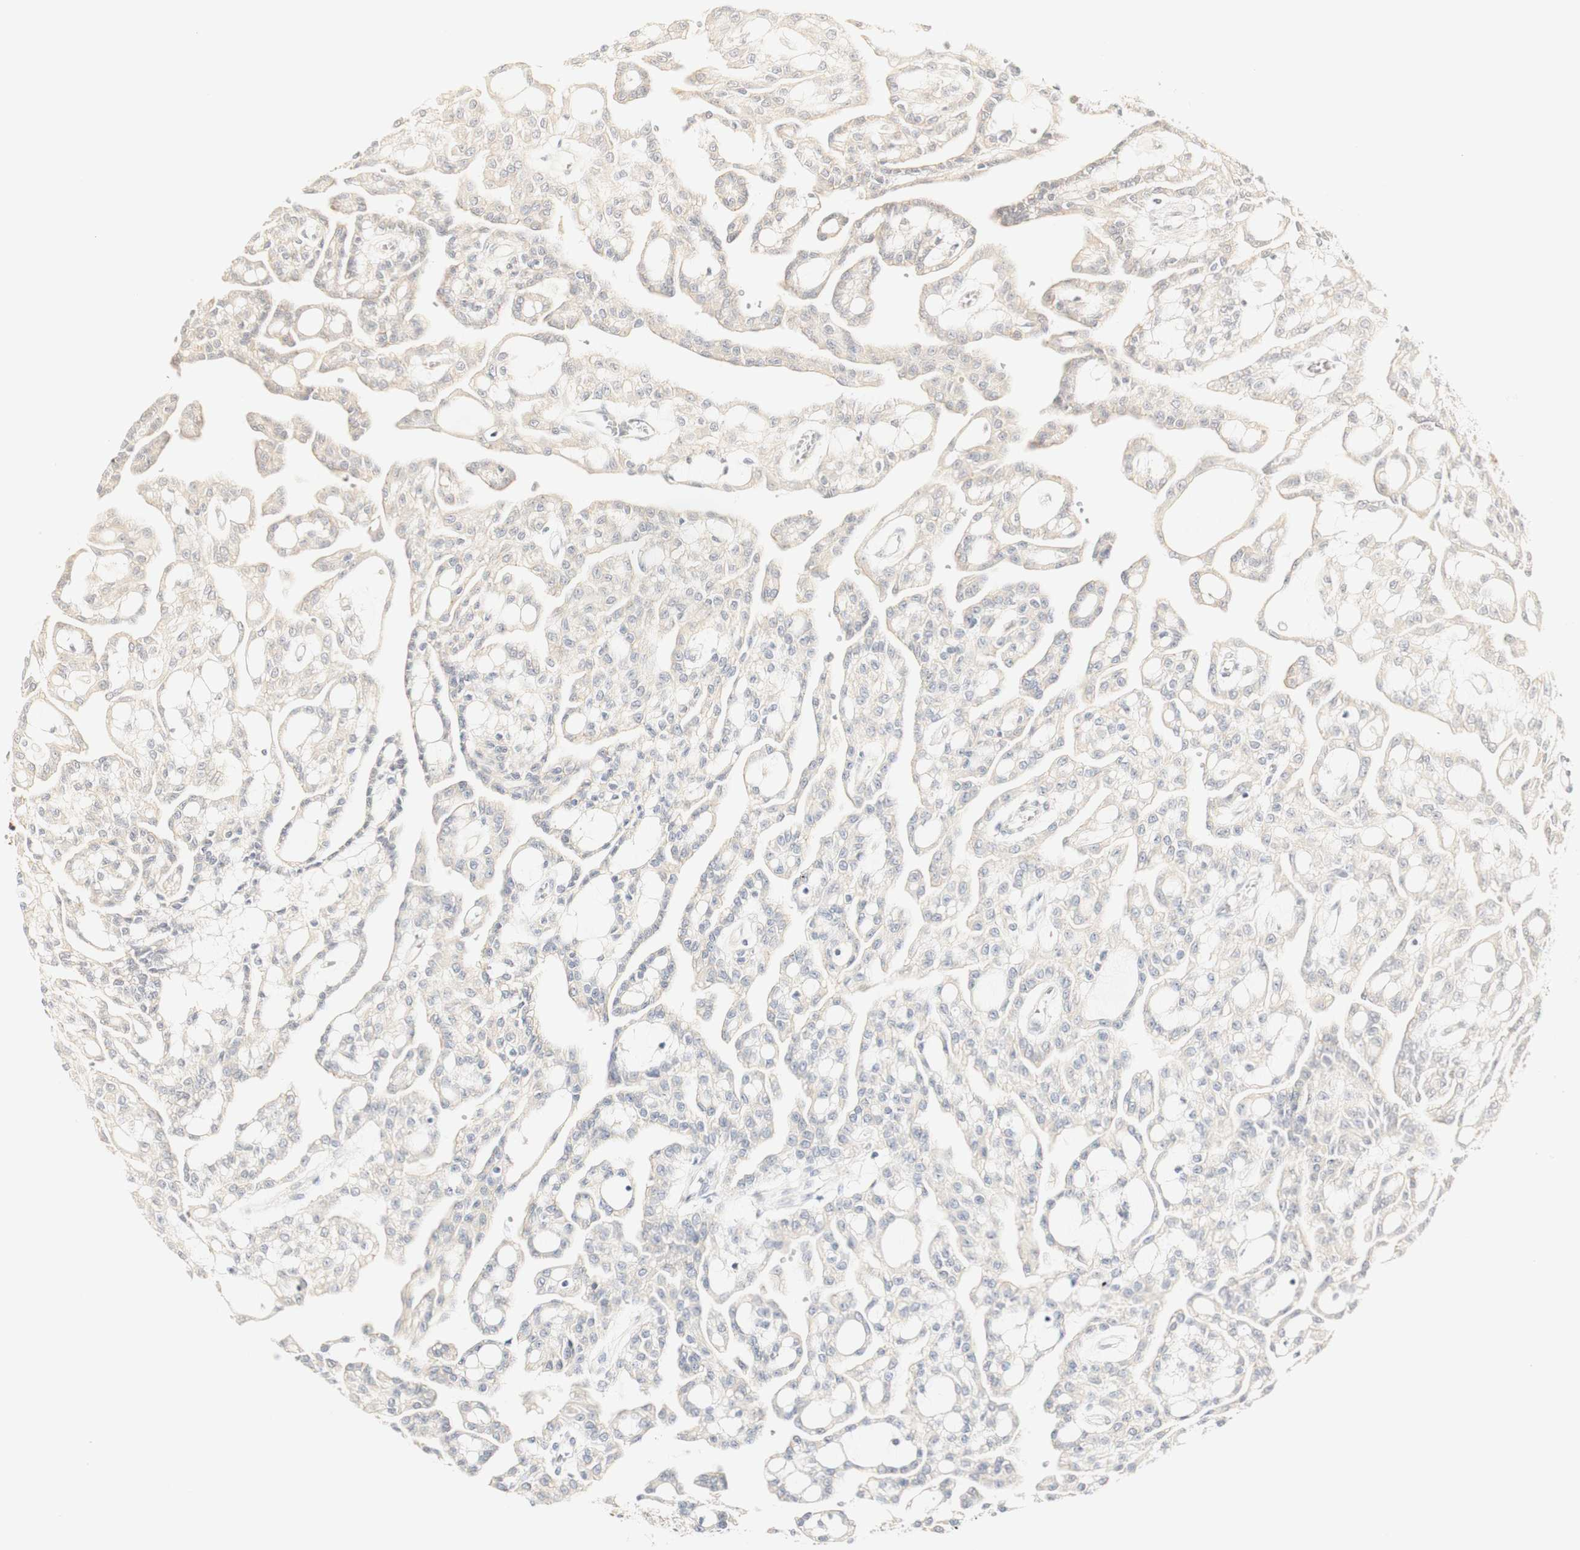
{"staining": {"intensity": "weak", "quantity": ">75%", "location": "cytoplasmic/membranous"}, "tissue": "renal cancer", "cell_type": "Tumor cells", "image_type": "cancer", "snomed": [{"axis": "morphology", "description": "Adenocarcinoma, NOS"}, {"axis": "topography", "description": "Kidney"}], "caption": "Protein expression by immunohistochemistry reveals weak cytoplasmic/membranous positivity in approximately >75% of tumor cells in renal adenocarcinoma.", "gene": "DSC2", "patient": {"sex": "male", "age": 63}}